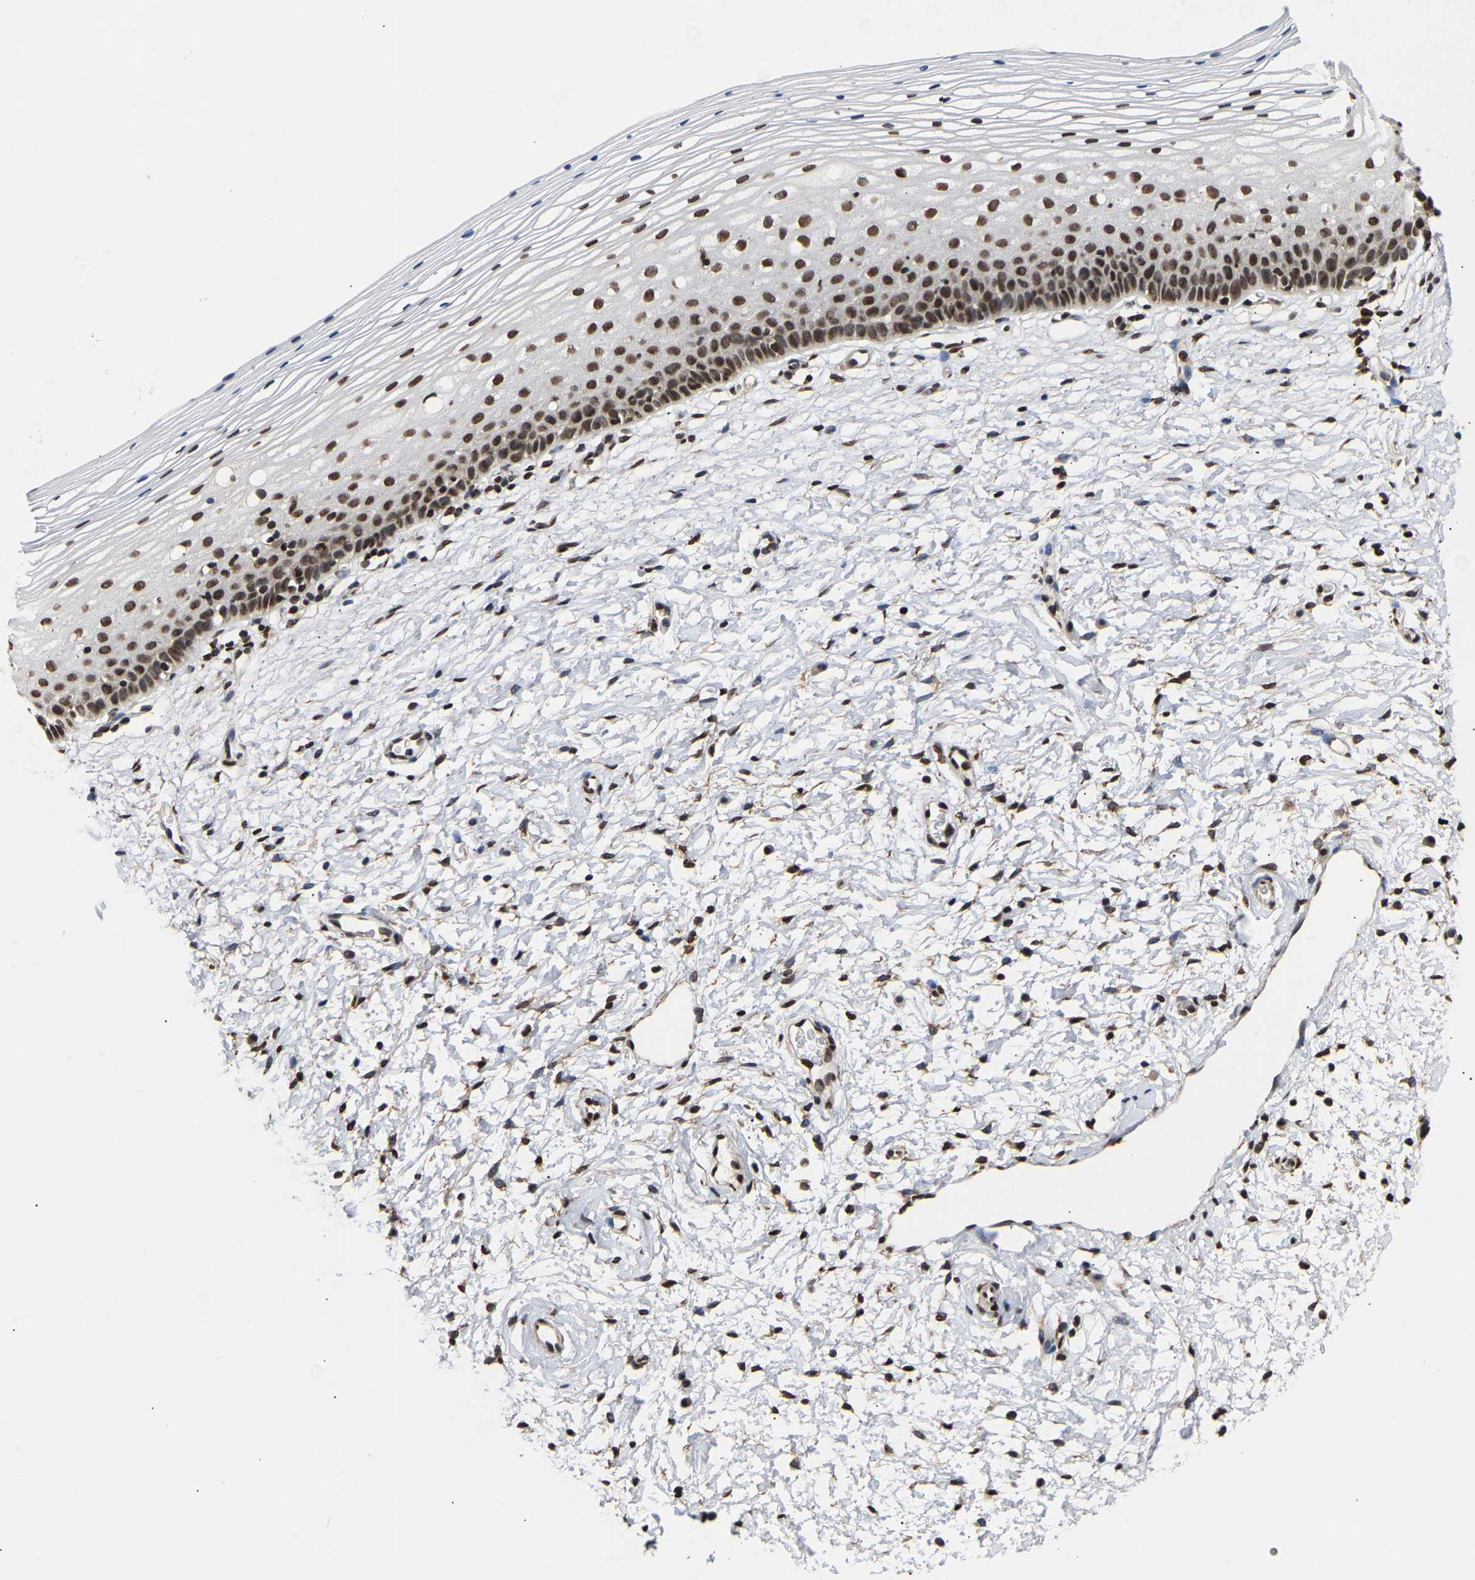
{"staining": {"intensity": "strong", "quantity": ">75%", "location": "nuclear"}, "tissue": "cervix", "cell_type": "Glandular cells", "image_type": "normal", "snomed": [{"axis": "morphology", "description": "Normal tissue, NOS"}, {"axis": "topography", "description": "Cervix"}], "caption": "Immunohistochemistry (IHC) (DAB (3,3'-diaminobenzidine)) staining of benign cervix exhibits strong nuclear protein staining in approximately >75% of glandular cells.", "gene": "PSIP1", "patient": {"sex": "female", "age": 72}}